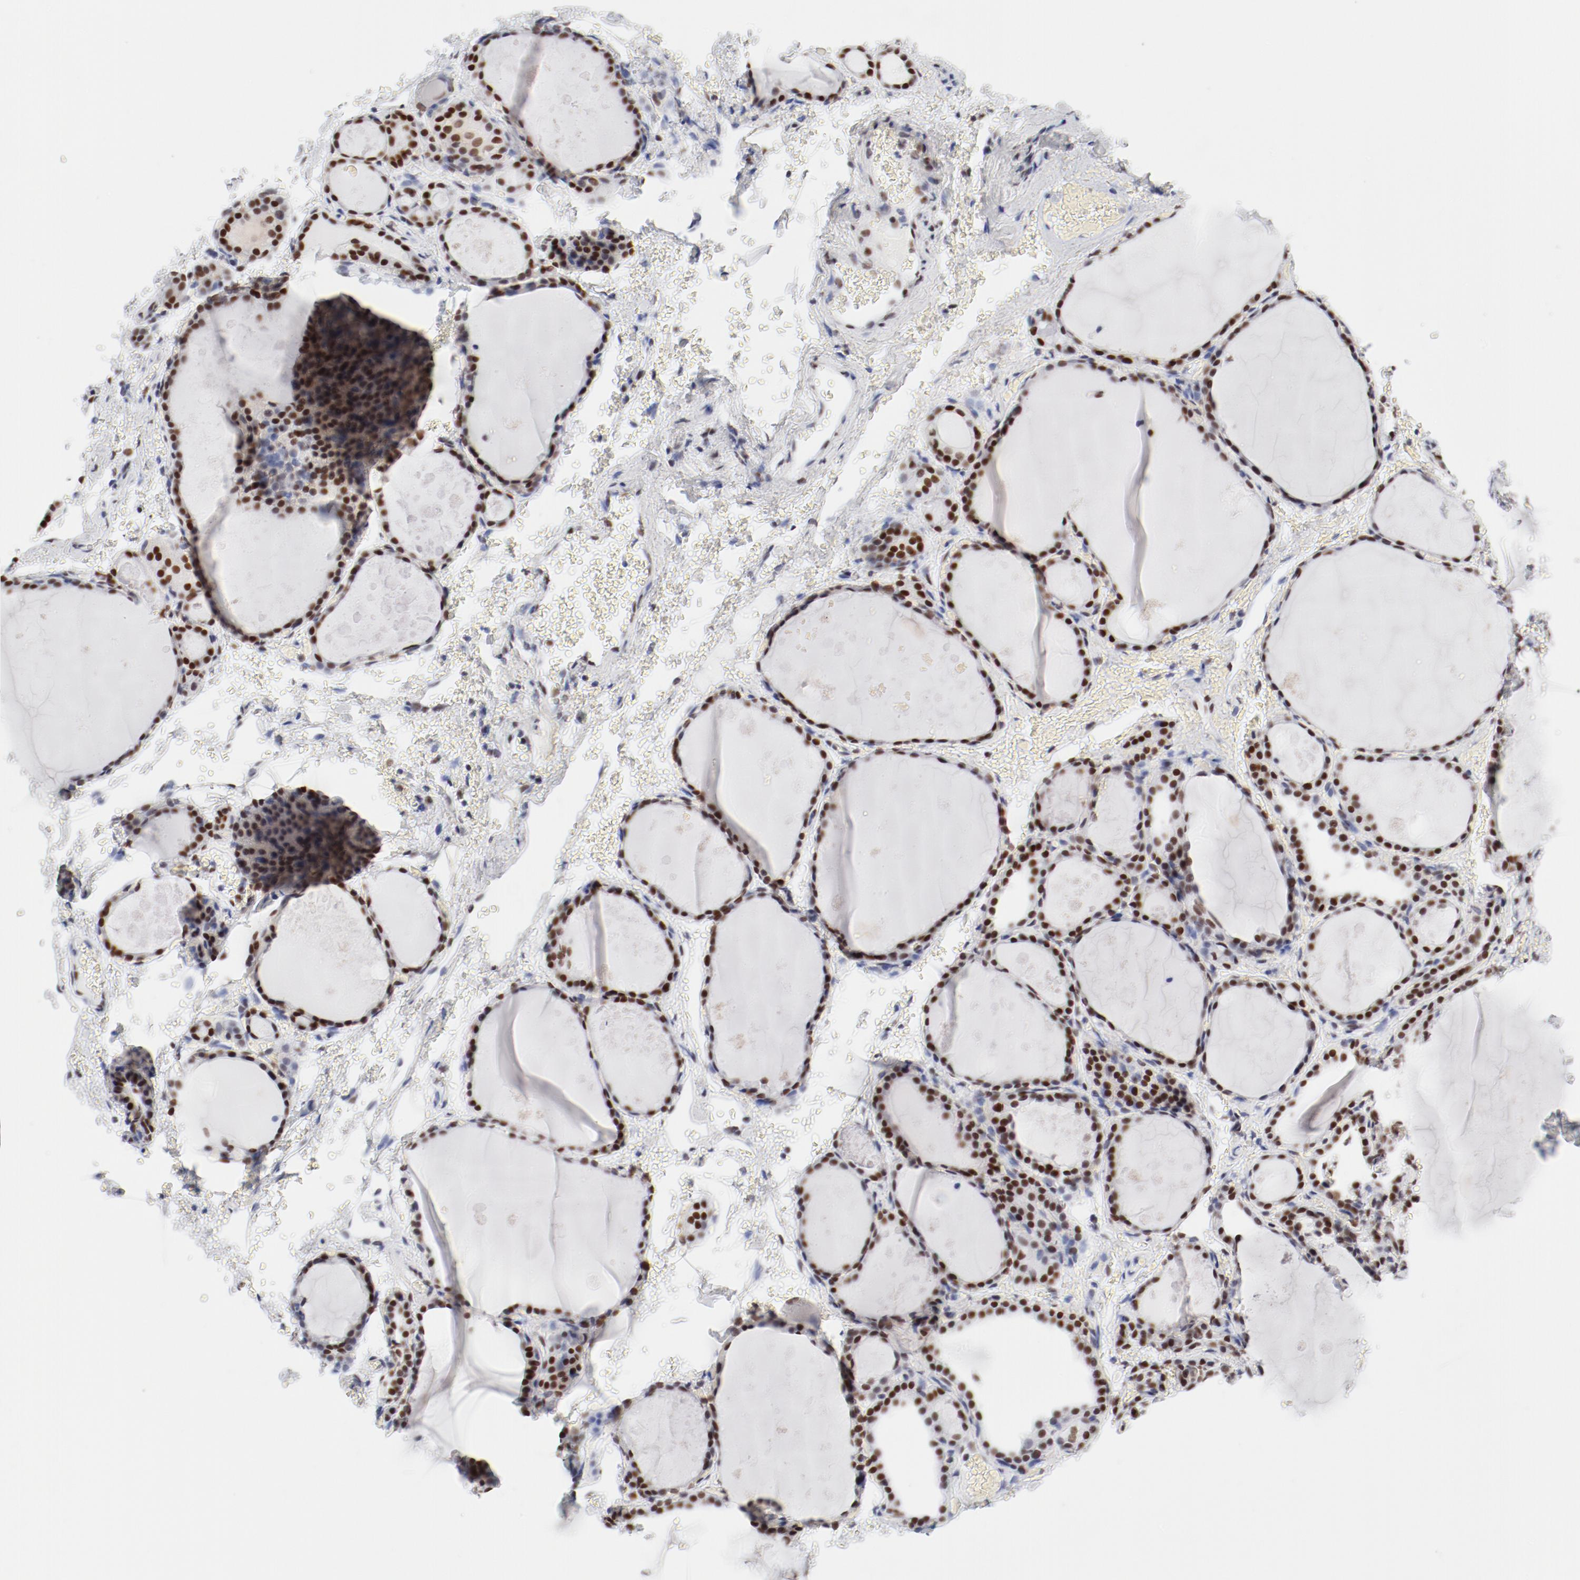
{"staining": {"intensity": "strong", "quantity": ">75%", "location": "nuclear"}, "tissue": "thyroid gland", "cell_type": "Glandular cells", "image_type": "normal", "snomed": [{"axis": "morphology", "description": "Normal tissue, NOS"}, {"axis": "topography", "description": "Thyroid gland"}], "caption": "A photomicrograph of human thyroid gland stained for a protein displays strong nuclear brown staining in glandular cells. (DAB (3,3'-diaminobenzidine) IHC, brown staining for protein, blue staining for nuclei).", "gene": "ATF2", "patient": {"sex": "male", "age": 61}}